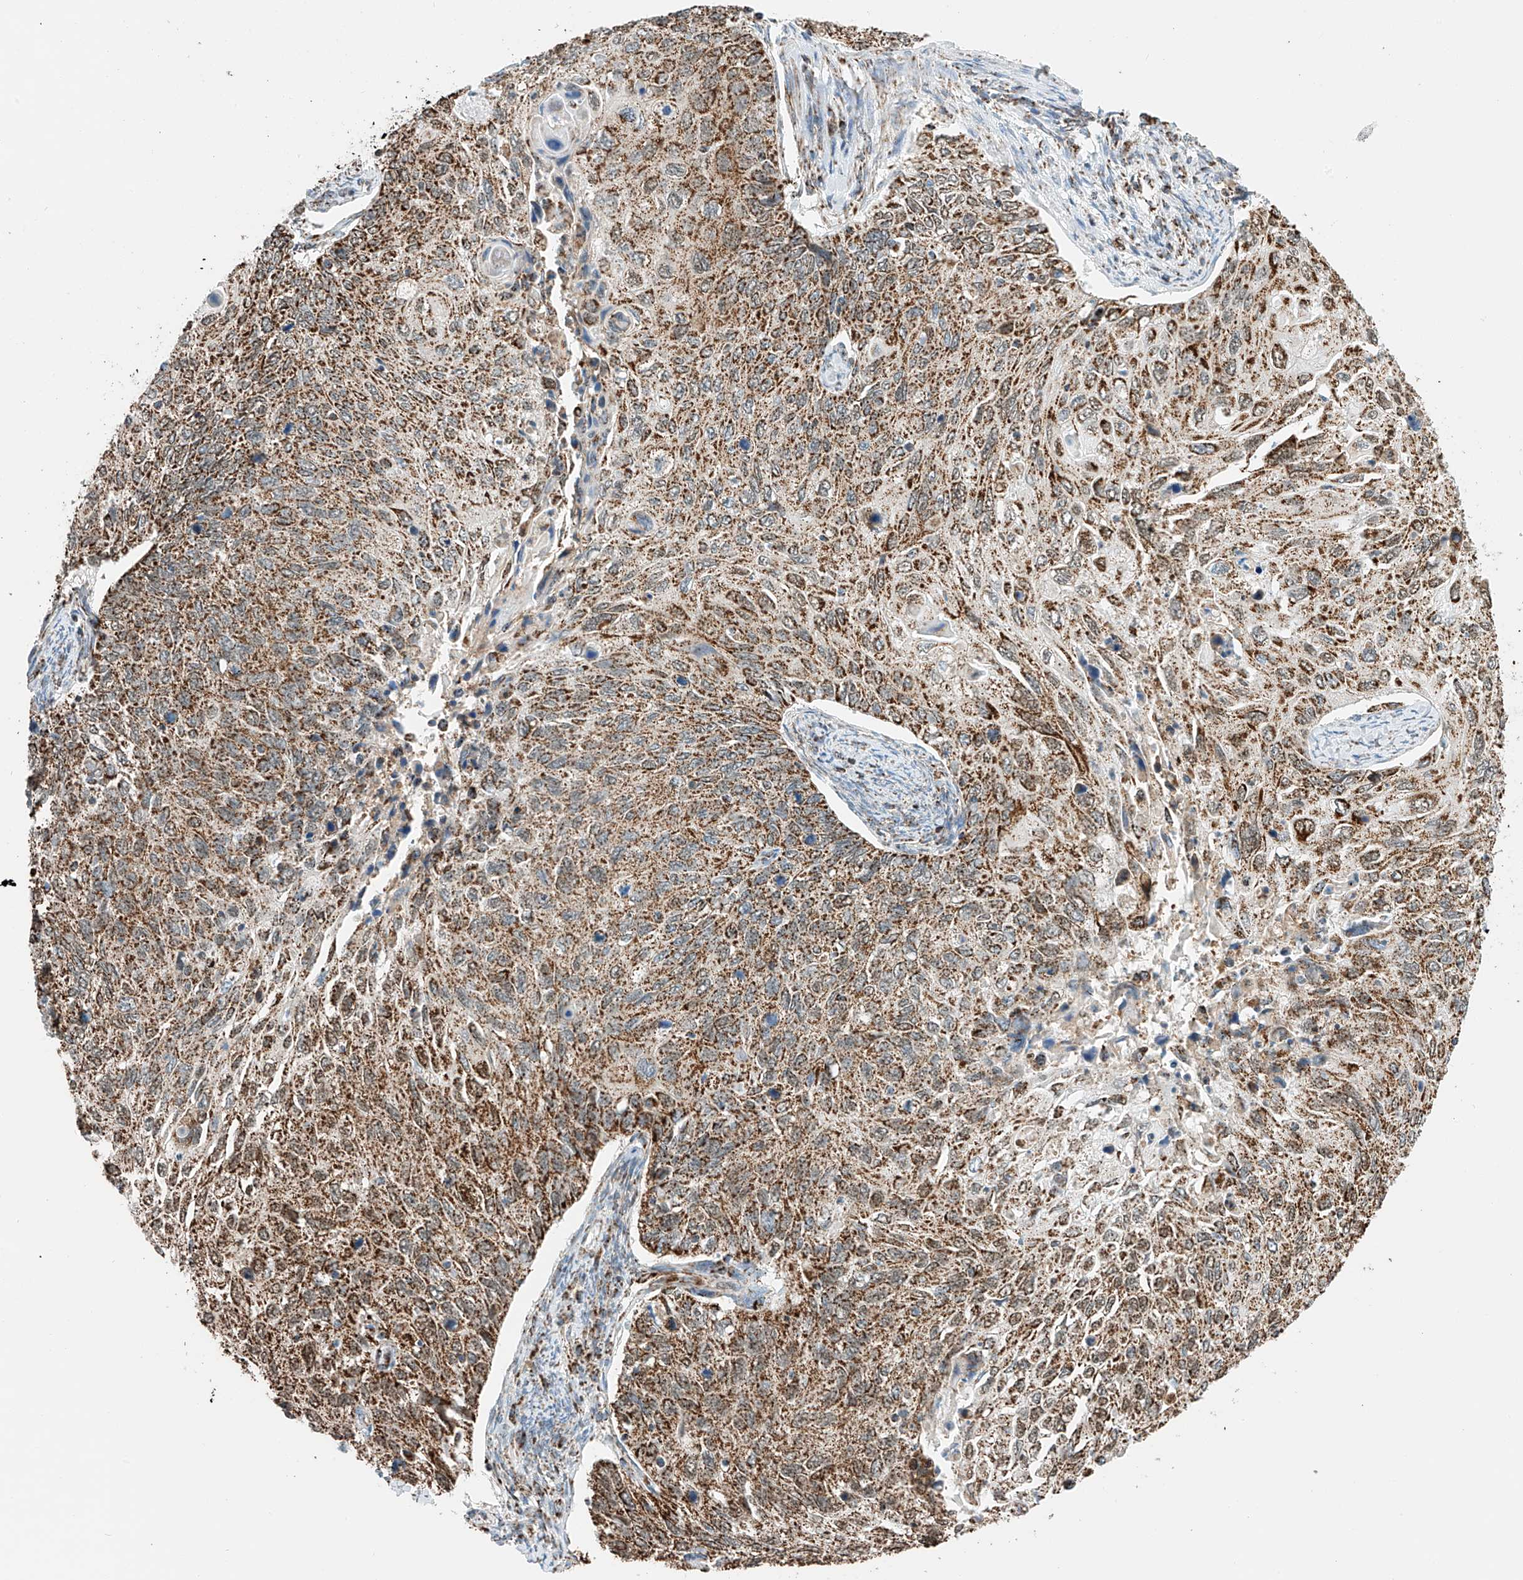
{"staining": {"intensity": "moderate", "quantity": ">75%", "location": "cytoplasmic/membranous"}, "tissue": "cervical cancer", "cell_type": "Tumor cells", "image_type": "cancer", "snomed": [{"axis": "morphology", "description": "Squamous cell carcinoma, NOS"}, {"axis": "topography", "description": "Cervix"}], "caption": "Tumor cells demonstrate moderate cytoplasmic/membranous expression in about >75% of cells in cervical squamous cell carcinoma.", "gene": "PPA2", "patient": {"sex": "female", "age": 70}}